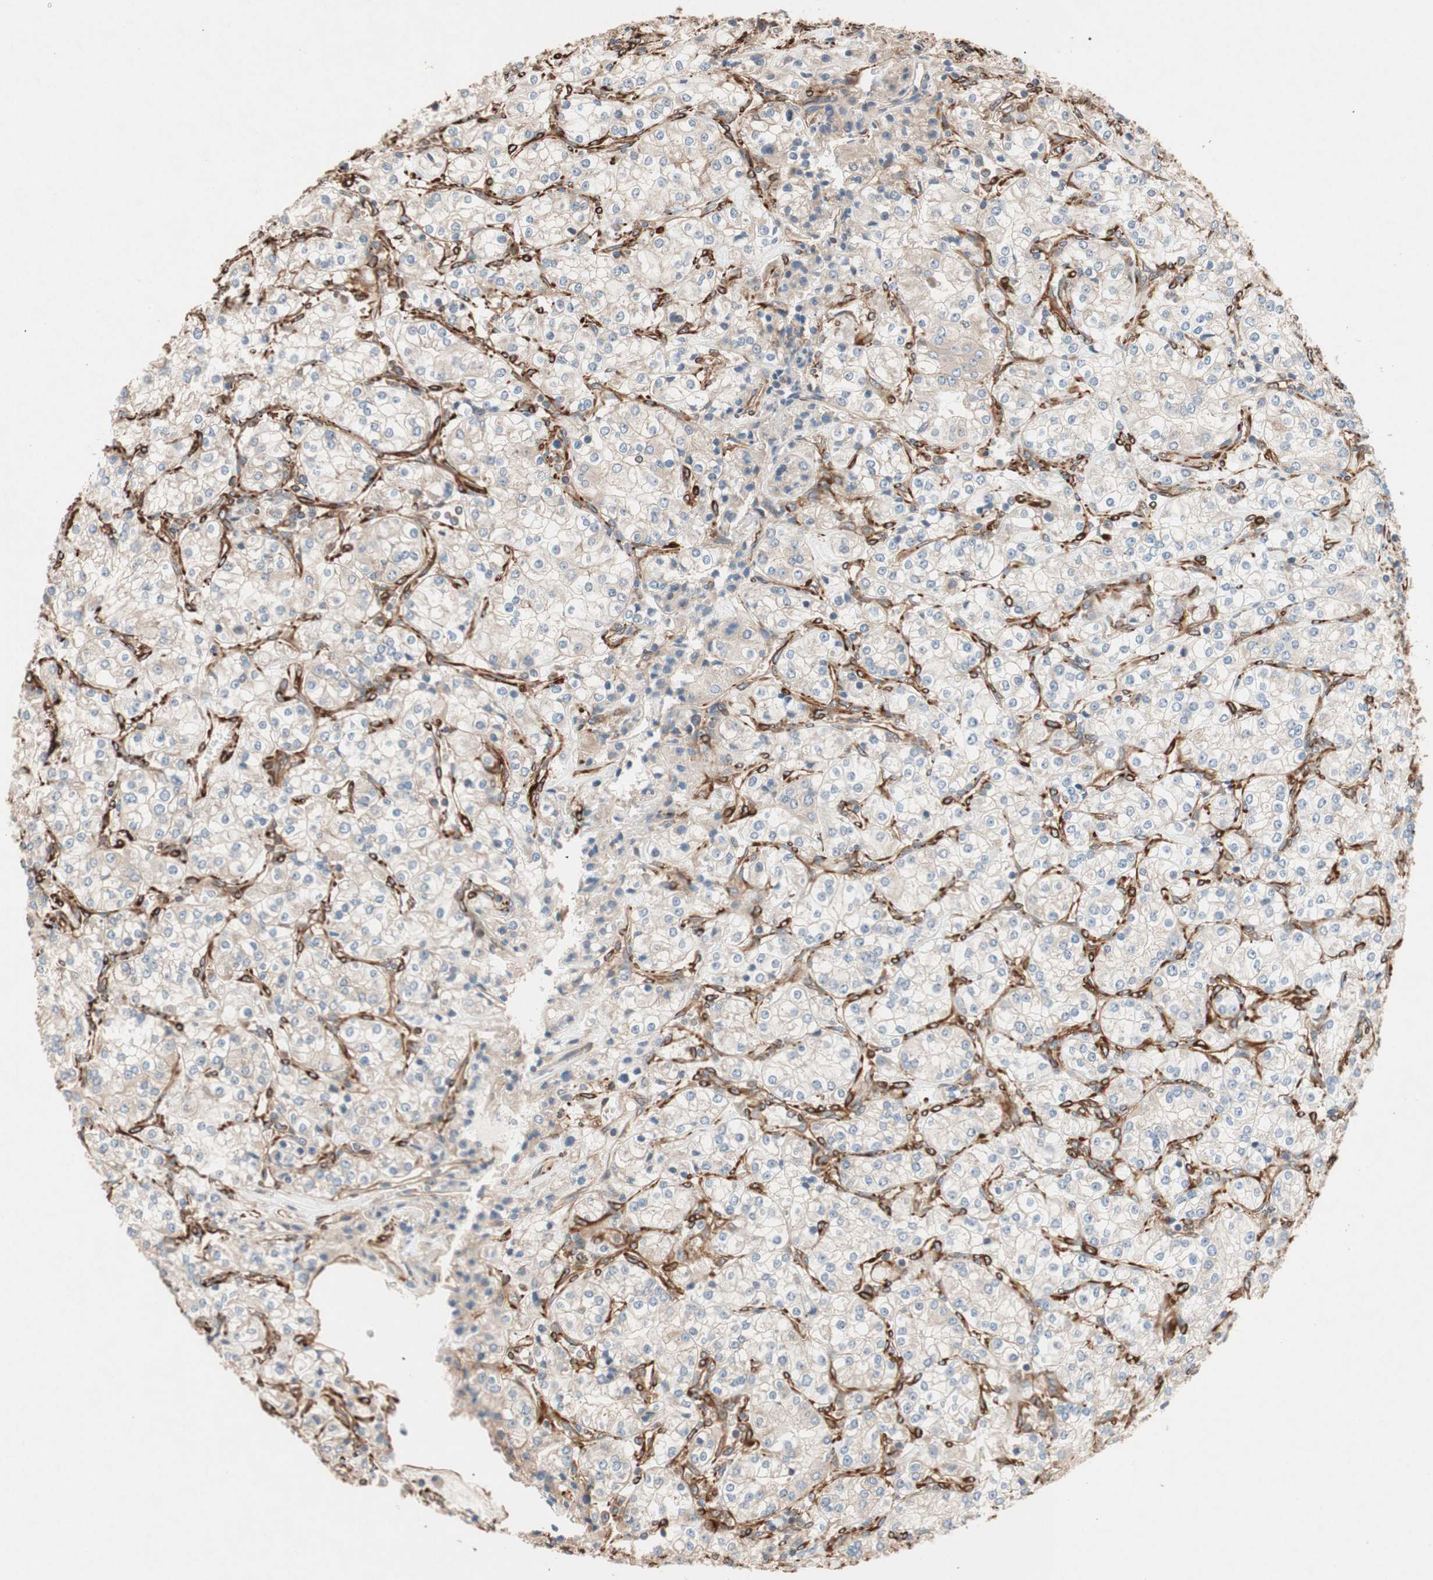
{"staining": {"intensity": "weak", "quantity": ">75%", "location": "cytoplasmic/membranous"}, "tissue": "renal cancer", "cell_type": "Tumor cells", "image_type": "cancer", "snomed": [{"axis": "morphology", "description": "Adenocarcinoma, NOS"}, {"axis": "topography", "description": "Kidney"}], "caption": "Immunohistochemistry staining of renal cancer (adenocarcinoma), which reveals low levels of weak cytoplasmic/membranous expression in approximately >75% of tumor cells indicating weak cytoplasmic/membranous protein staining. The staining was performed using DAB (3,3'-diaminobenzidine) (brown) for protein detection and nuclei were counterstained in hematoxylin (blue).", "gene": "GPSM2", "patient": {"sex": "male", "age": 77}}